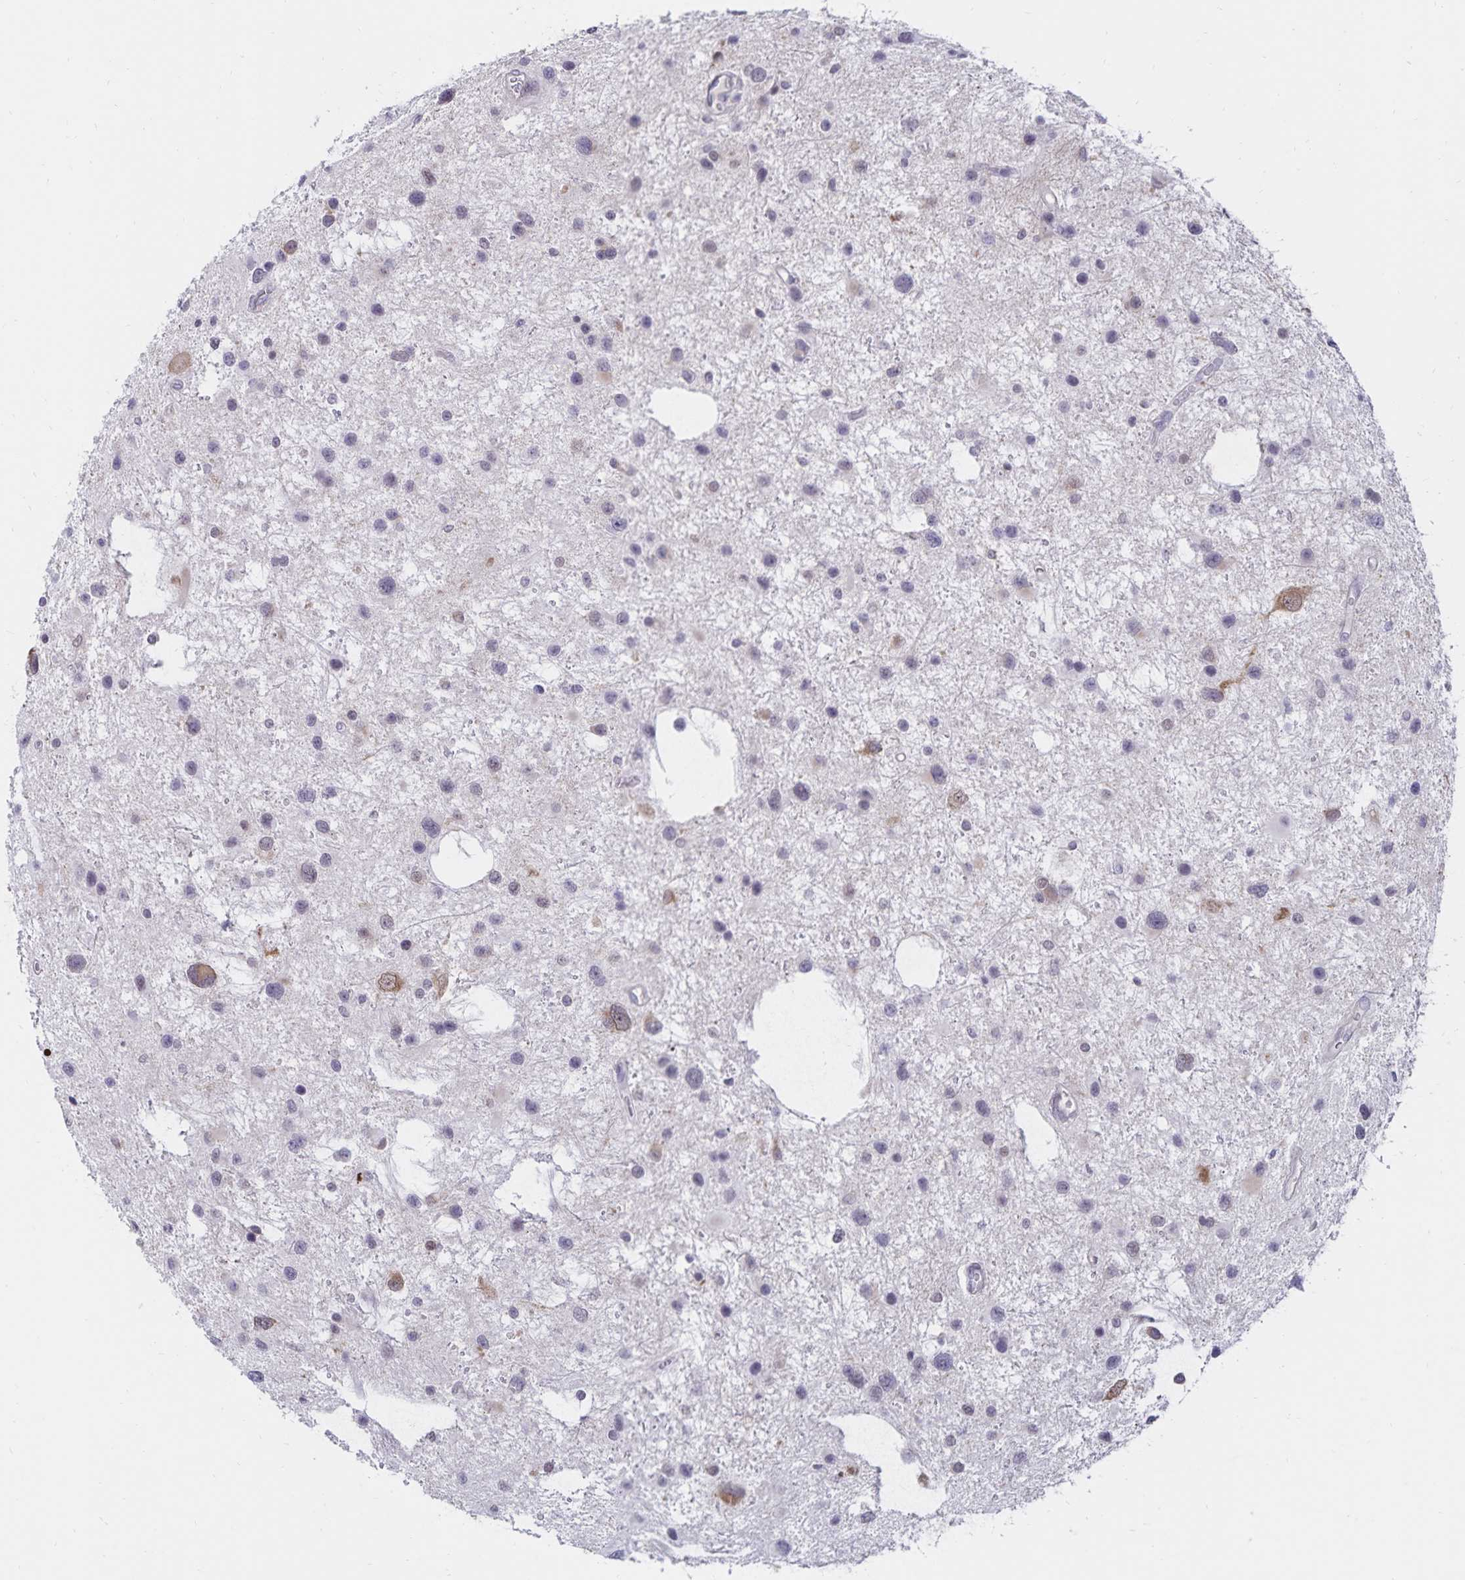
{"staining": {"intensity": "negative", "quantity": "none", "location": "none"}, "tissue": "glioma", "cell_type": "Tumor cells", "image_type": "cancer", "snomed": [{"axis": "morphology", "description": "Glioma, malignant, Low grade"}, {"axis": "topography", "description": "Brain"}], "caption": "IHC of glioma exhibits no positivity in tumor cells.", "gene": "ATP2A2", "patient": {"sex": "female", "age": 32}}